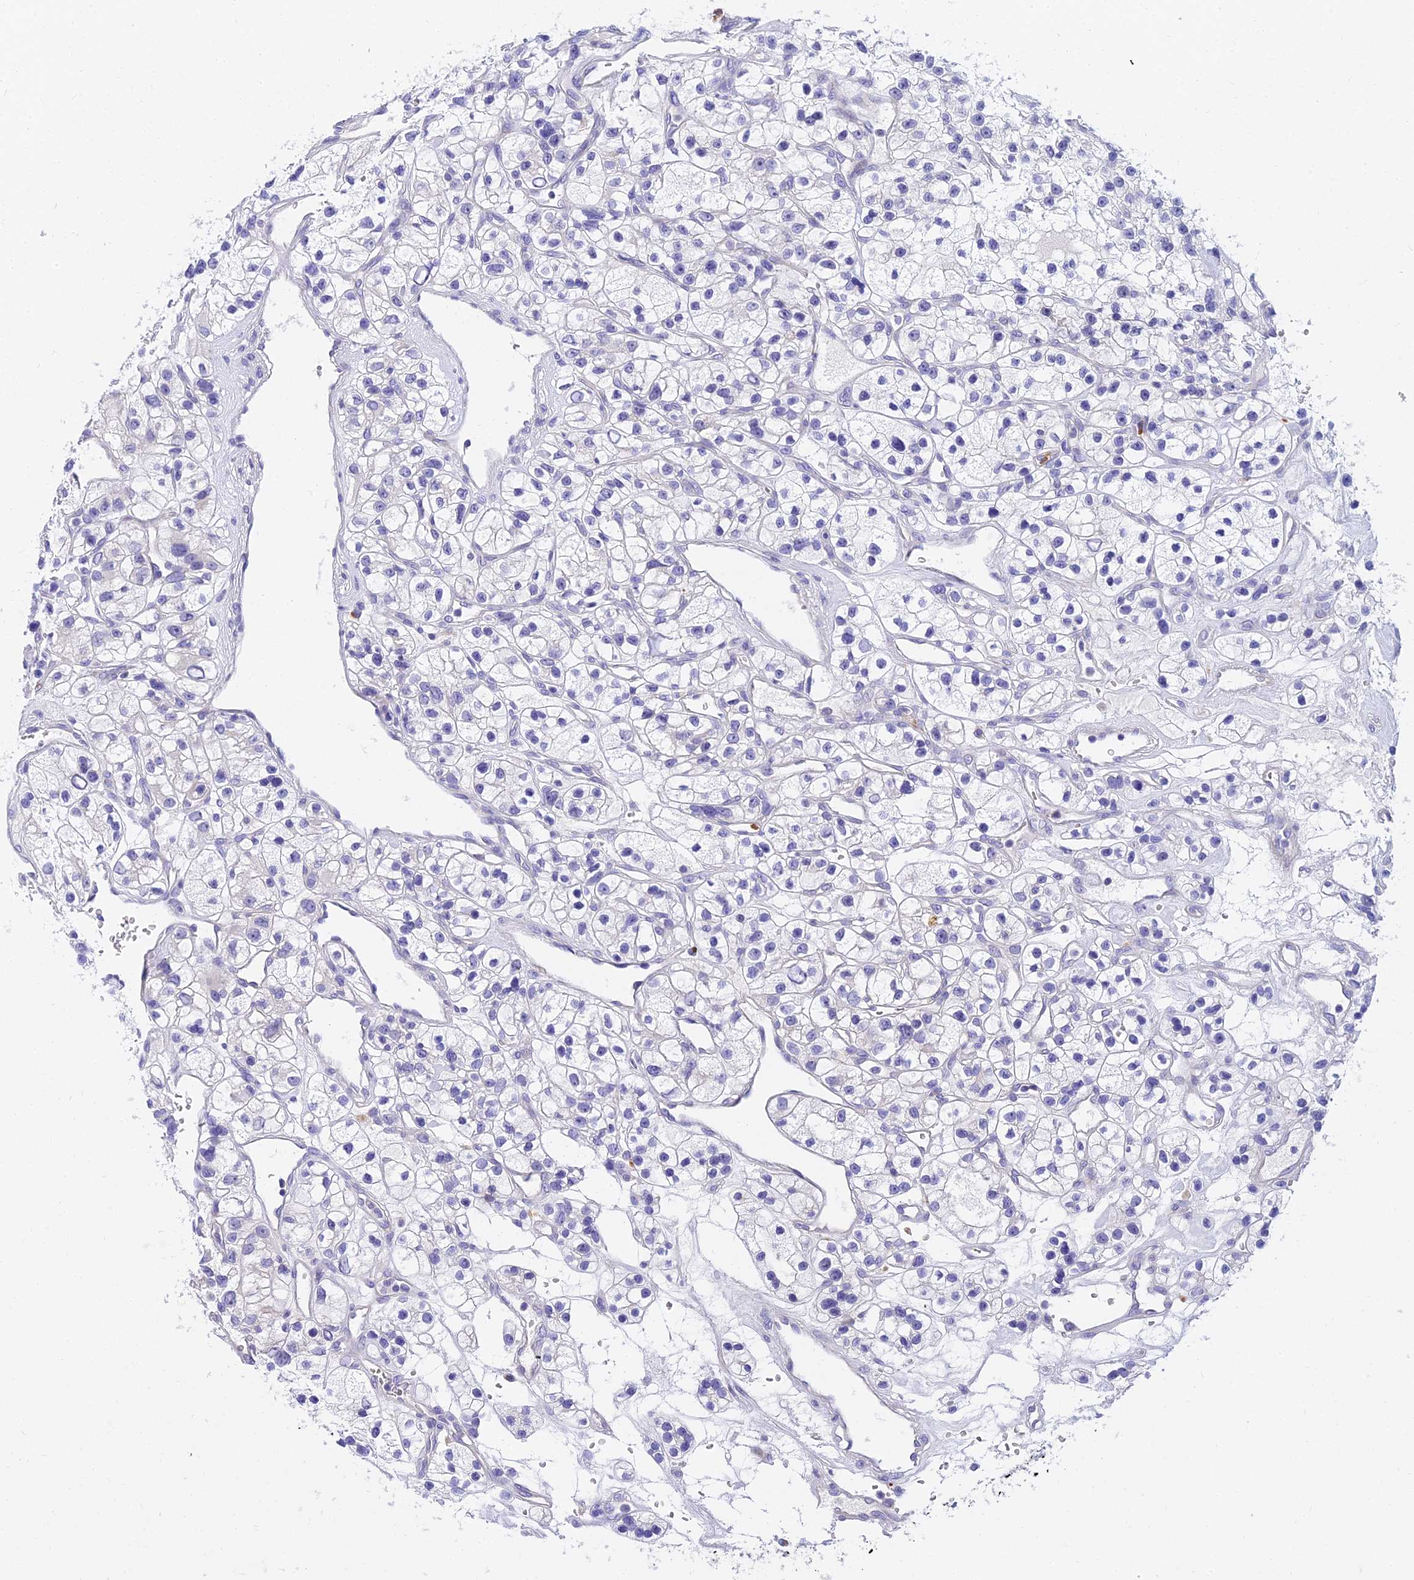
{"staining": {"intensity": "negative", "quantity": "none", "location": "none"}, "tissue": "renal cancer", "cell_type": "Tumor cells", "image_type": "cancer", "snomed": [{"axis": "morphology", "description": "Adenocarcinoma, NOS"}, {"axis": "topography", "description": "Kidney"}], "caption": "Immunohistochemistry of renal cancer (adenocarcinoma) exhibits no expression in tumor cells.", "gene": "VWC2L", "patient": {"sex": "female", "age": 57}}